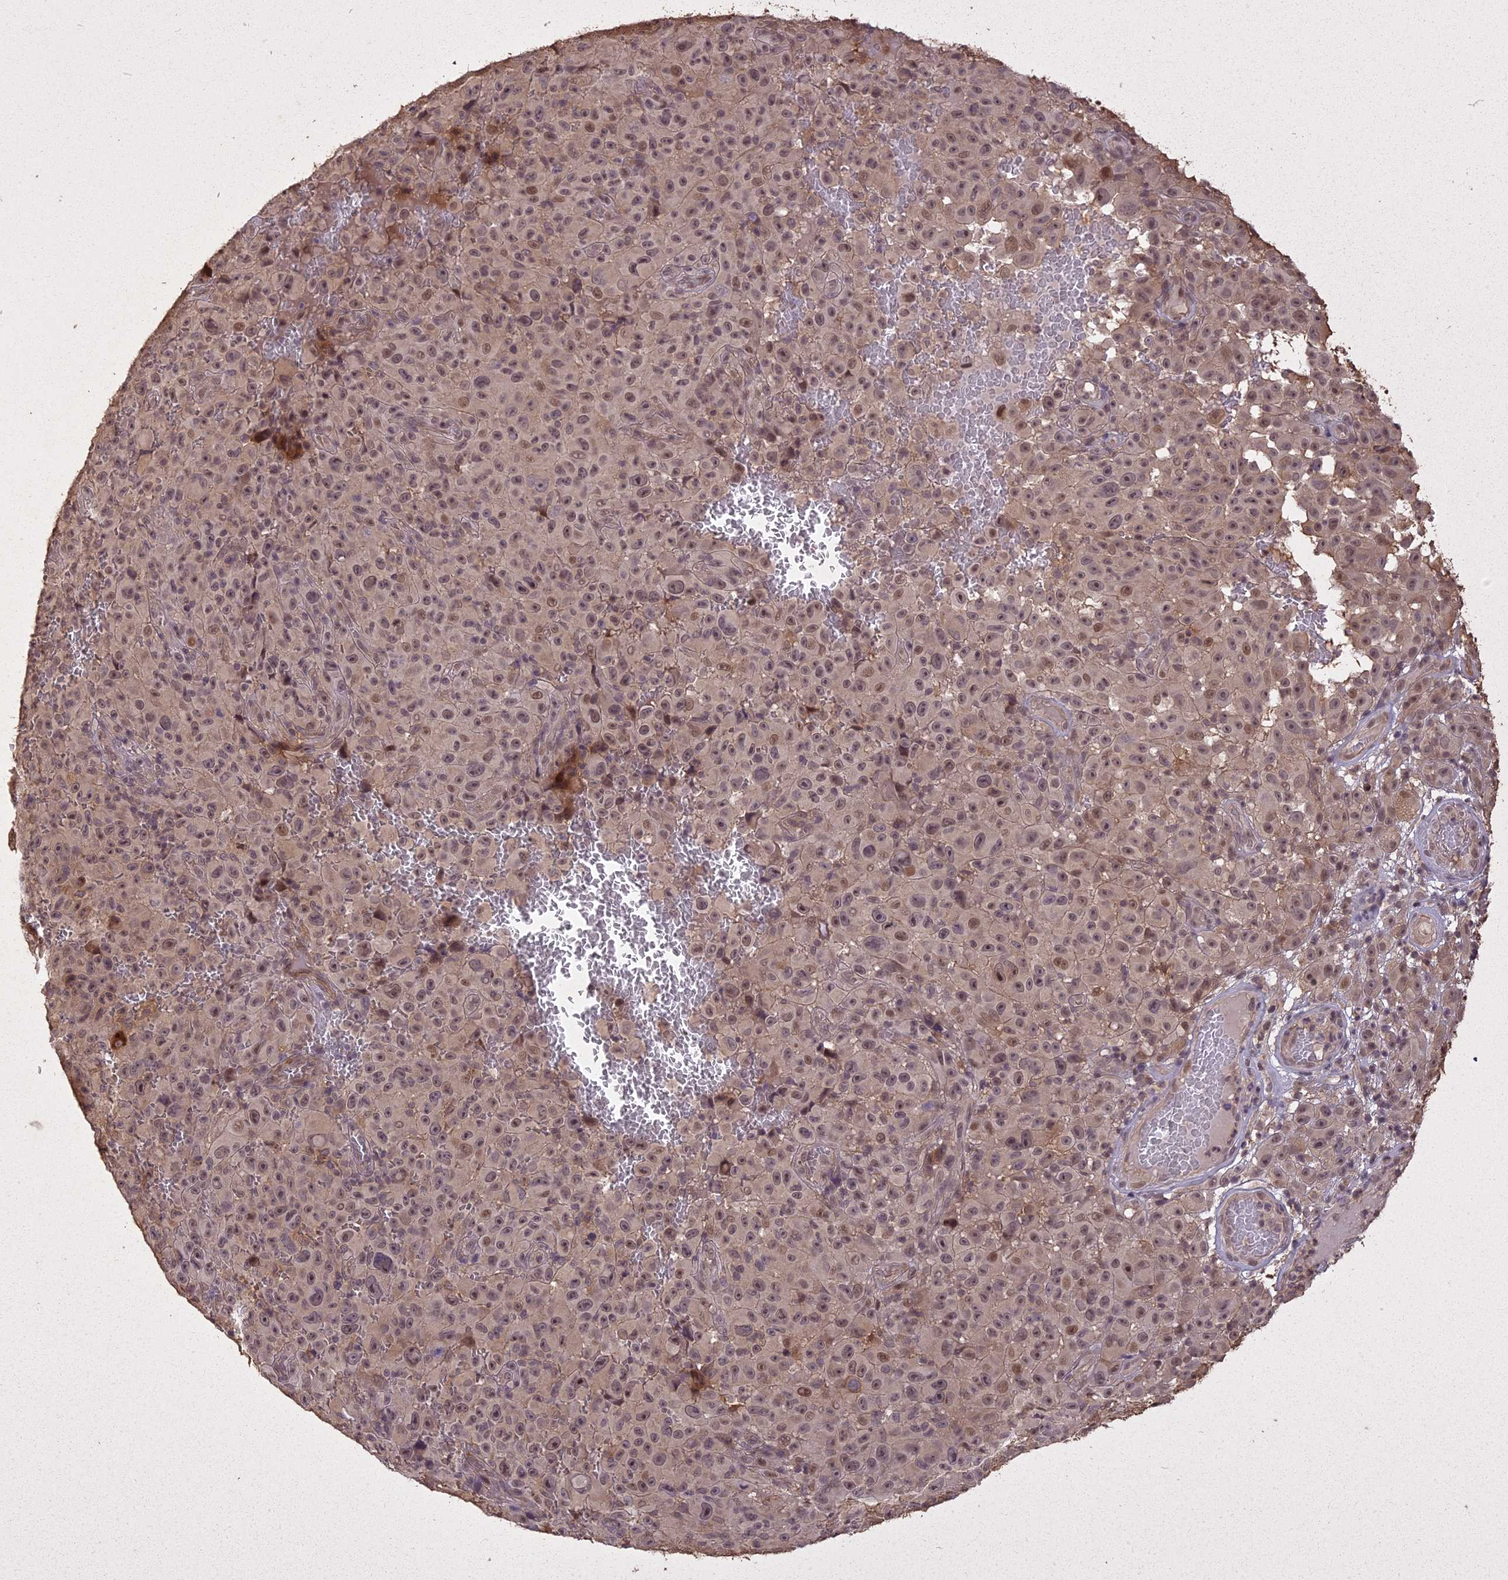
{"staining": {"intensity": "moderate", "quantity": ">75%", "location": "cytoplasmic/membranous,nuclear"}, "tissue": "melanoma", "cell_type": "Tumor cells", "image_type": "cancer", "snomed": [{"axis": "morphology", "description": "Malignant melanoma, NOS"}, {"axis": "topography", "description": "Skin"}], "caption": "A micrograph of human melanoma stained for a protein displays moderate cytoplasmic/membranous and nuclear brown staining in tumor cells.", "gene": "LIN37", "patient": {"sex": "female", "age": 82}}